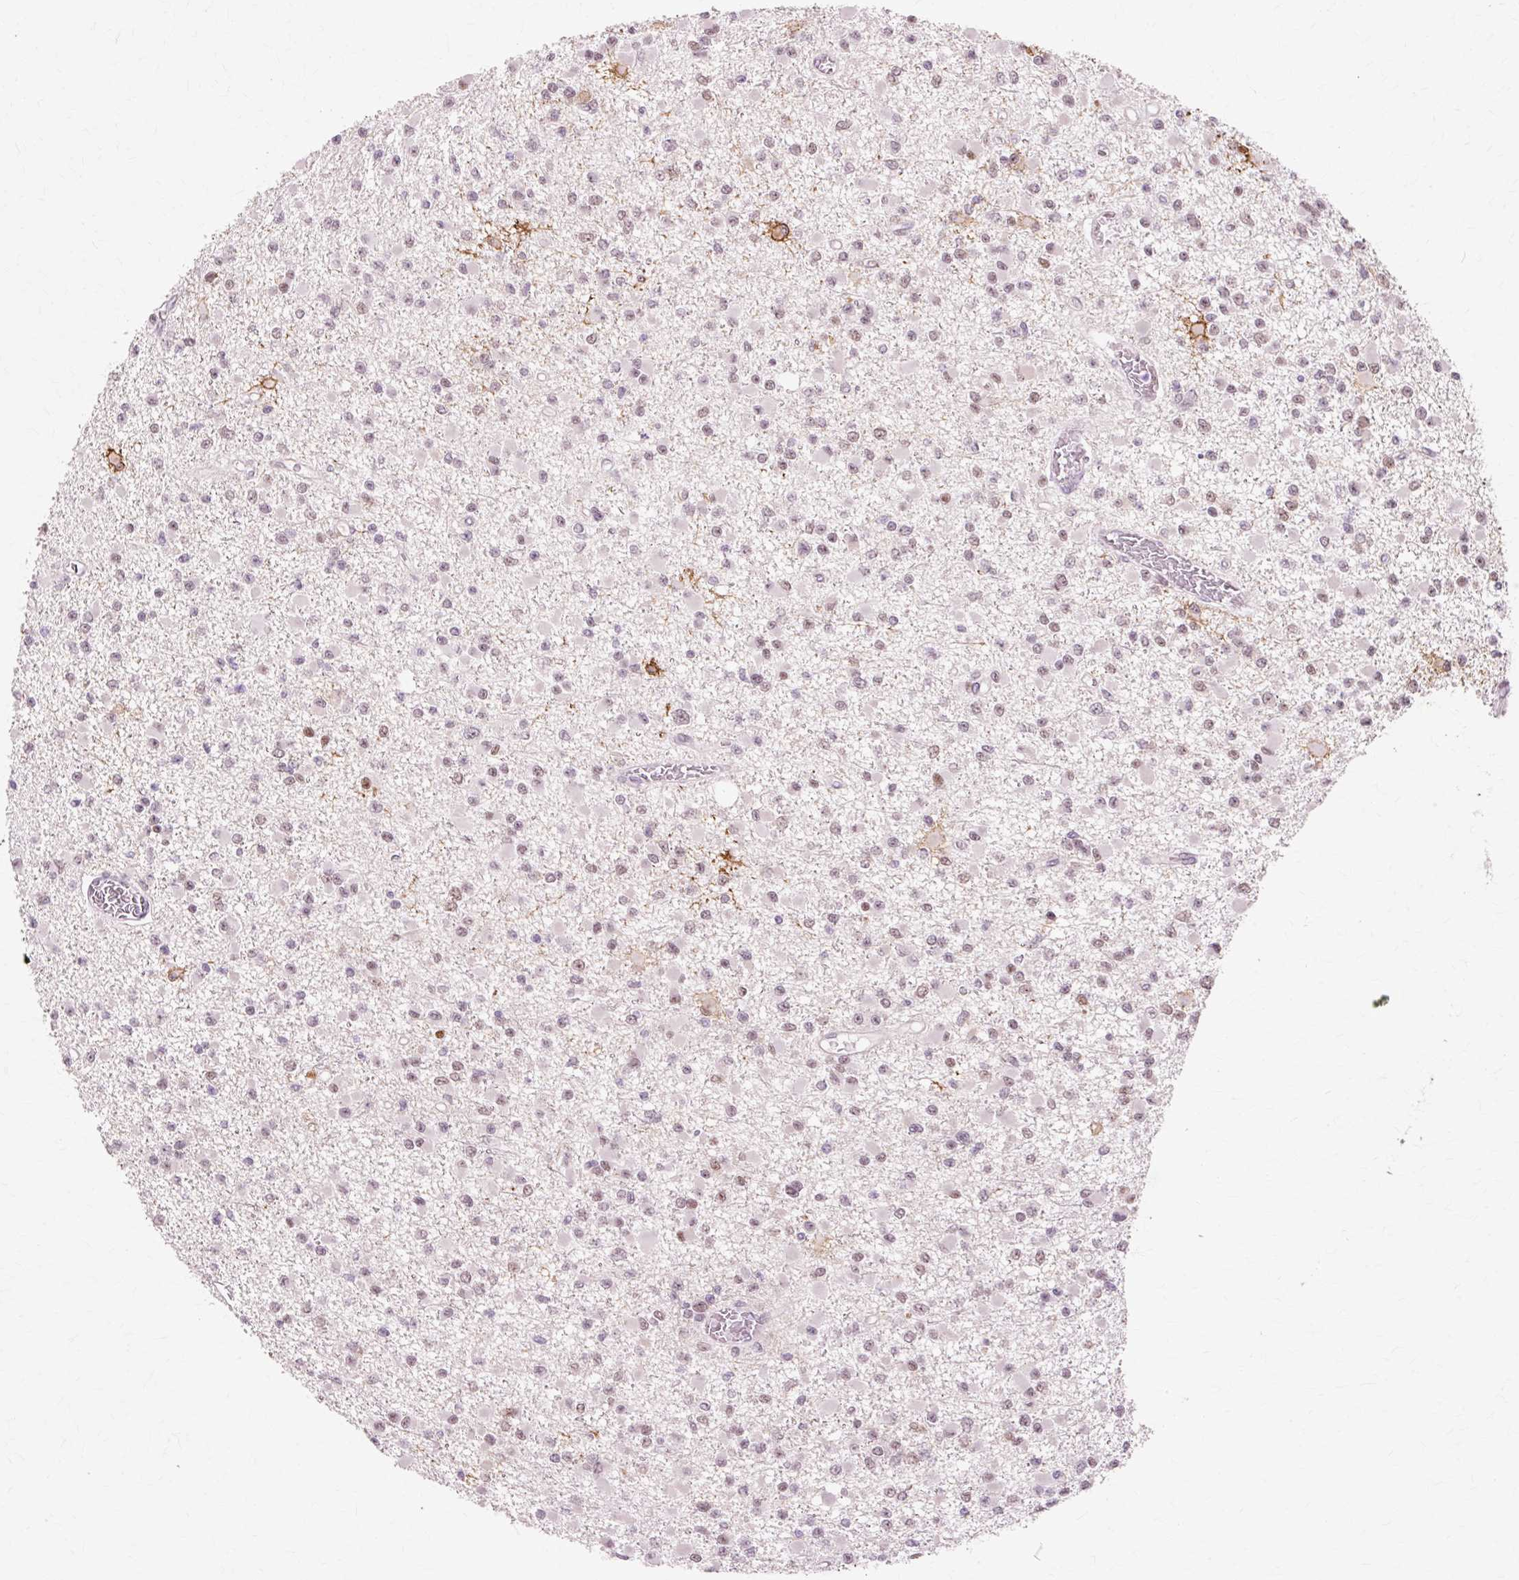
{"staining": {"intensity": "weak", "quantity": "25%-75%", "location": "nuclear"}, "tissue": "glioma", "cell_type": "Tumor cells", "image_type": "cancer", "snomed": [{"axis": "morphology", "description": "Glioma, malignant, Low grade"}, {"axis": "topography", "description": "Brain"}], "caption": "A brown stain shows weak nuclear staining of a protein in malignant low-grade glioma tumor cells. The protein is stained brown, and the nuclei are stained in blue (DAB (3,3'-diaminobenzidine) IHC with brightfield microscopy, high magnification).", "gene": "MACROD2", "patient": {"sex": "female", "age": 22}}